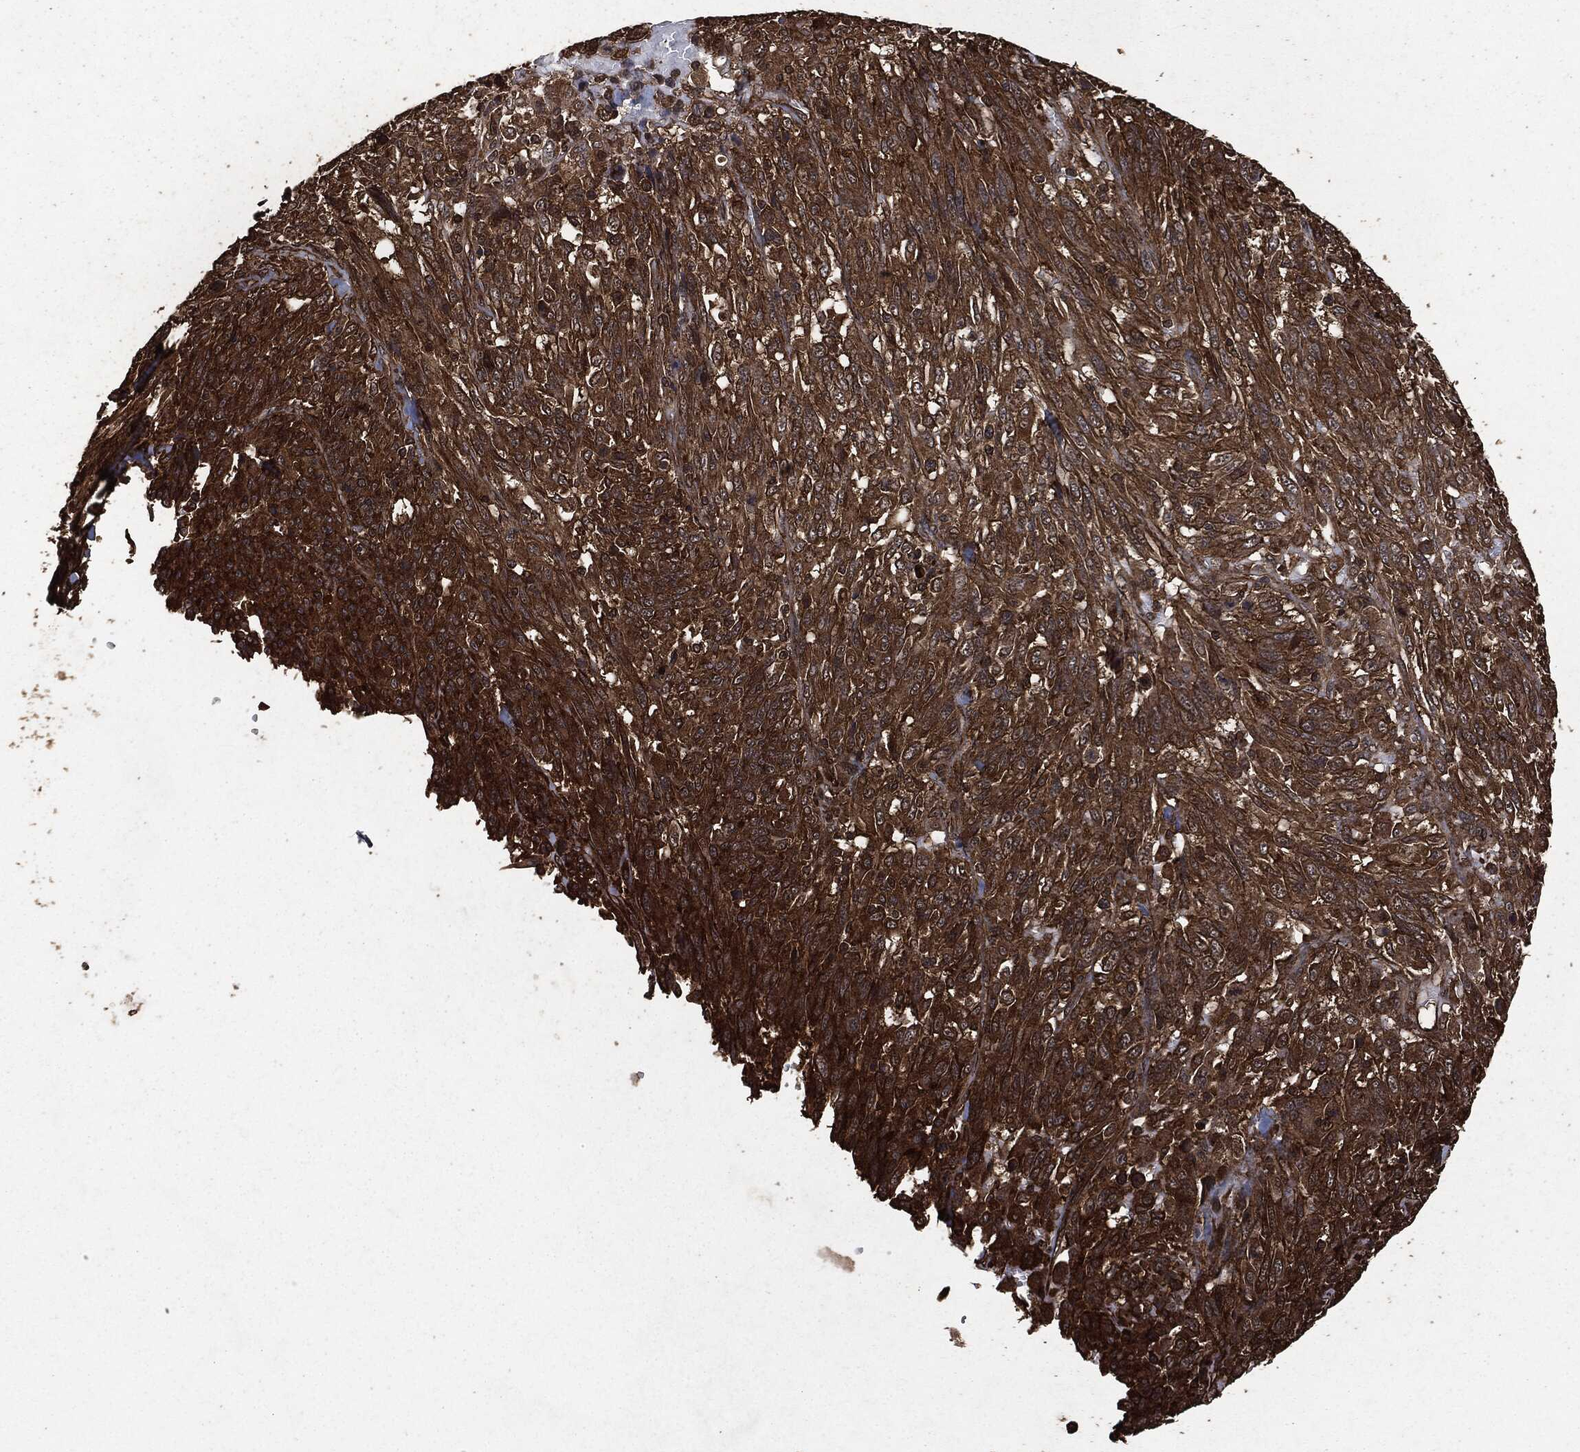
{"staining": {"intensity": "strong", "quantity": "25%-75%", "location": "cytoplasmic/membranous"}, "tissue": "melanoma", "cell_type": "Tumor cells", "image_type": "cancer", "snomed": [{"axis": "morphology", "description": "Malignant melanoma, NOS"}, {"axis": "topography", "description": "Skin"}], "caption": "Immunohistochemical staining of melanoma exhibits strong cytoplasmic/membranous protein expression in approximately 25%-75% of tumor cells.", "gene": "HRAS", "patient": {"sex": "female", "age": 91}}